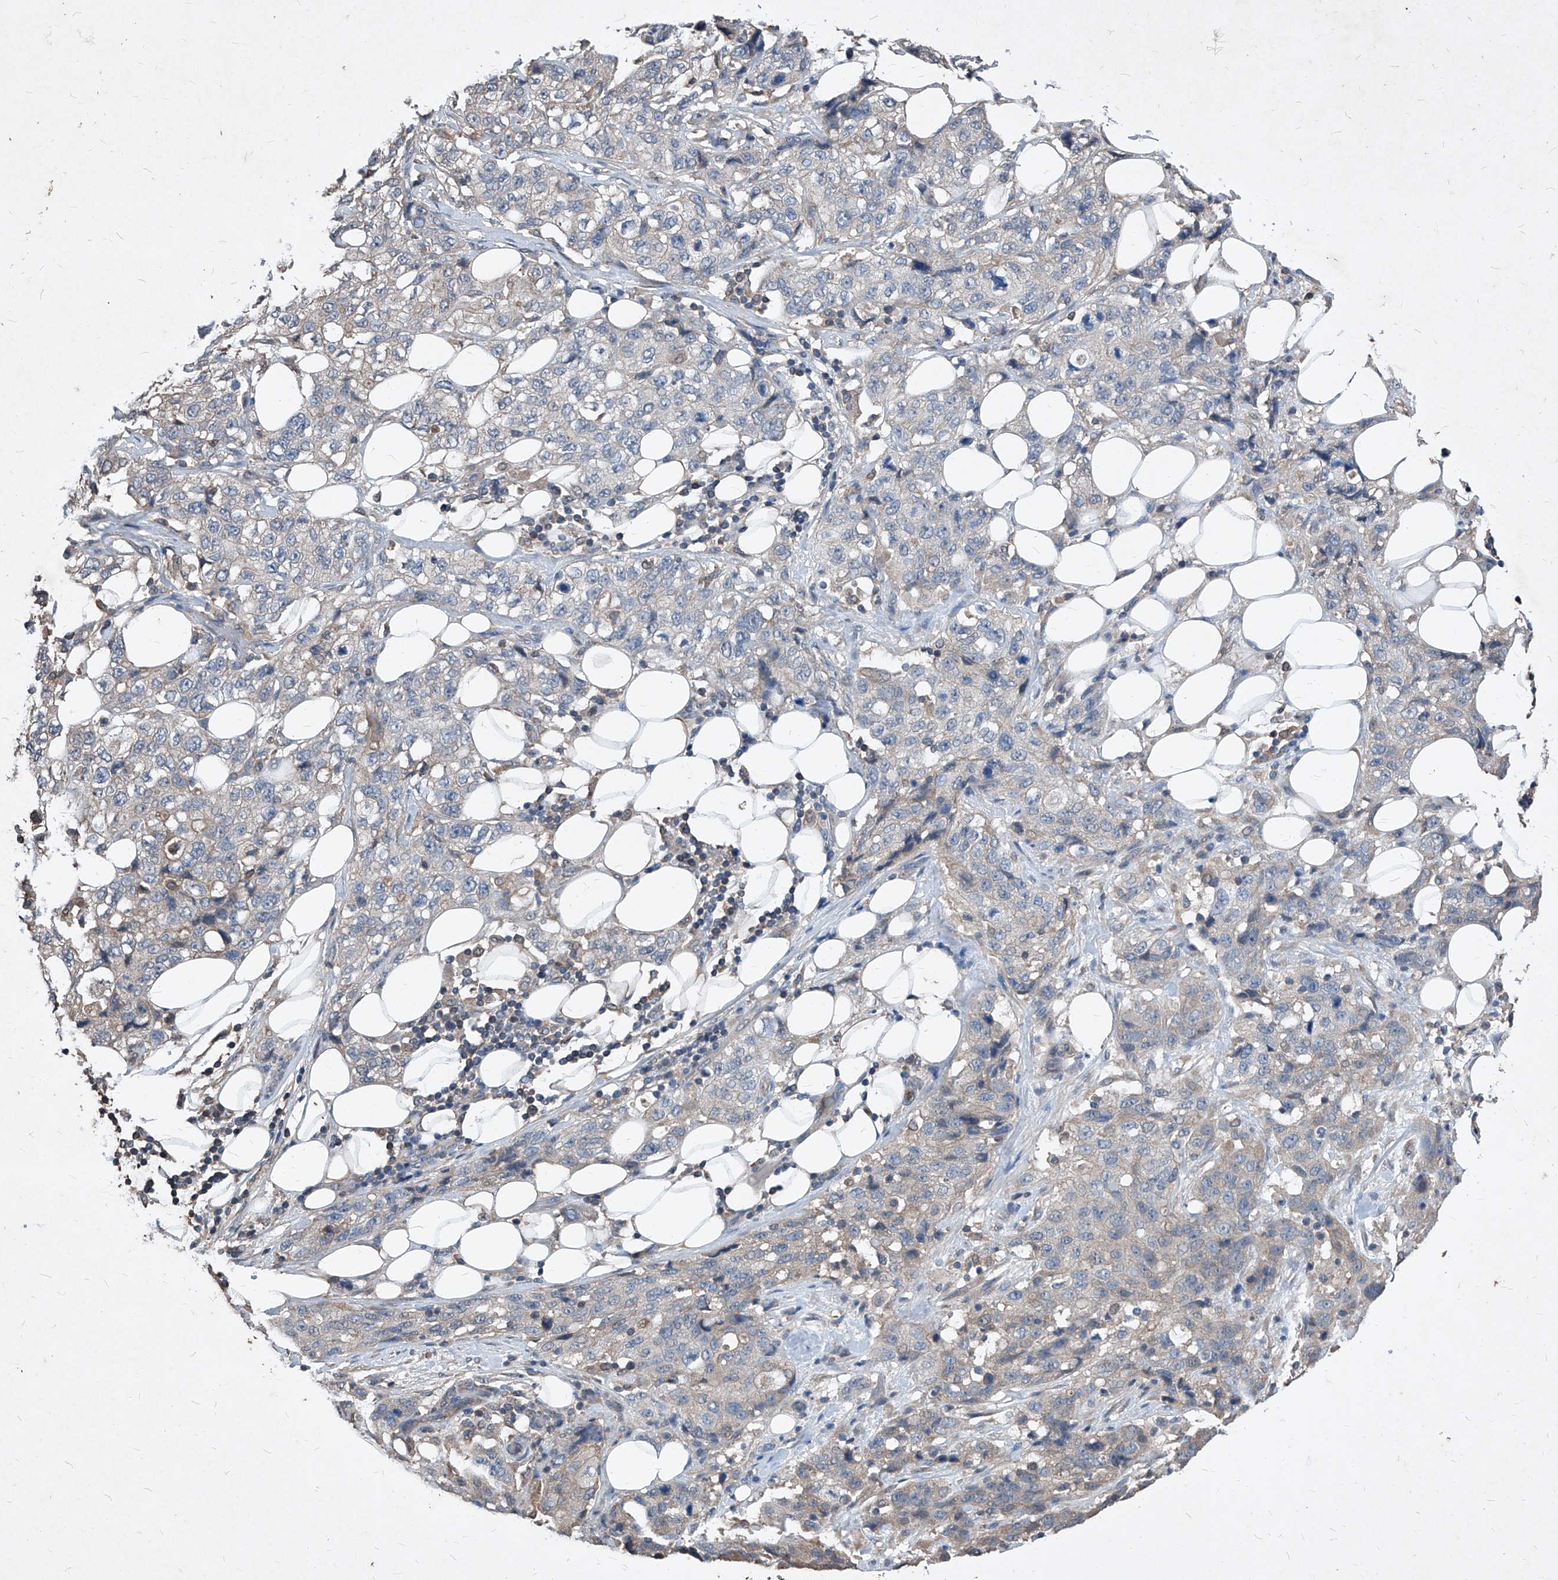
{"staining": {"intensity": "weak", "quantity": "<25%", "location": "cytoplasmic/membranous"}, "tissue": "stomach cancer", "cell_type": "Tumor cells", "image_type": "cancer", "snomed": [{"axis": "morphology", "description": "Adenocarcinoma, NOS"}, {"axis": "topography", "description": "Stomach"}], "caption": "Tumor cells are negative for protein expression in human stomach cancer (adenocarcinoma). (DAB IHC, high magnification).", "gene": "SYNGR1", "patient": {"sex": "male", "age": 48}}